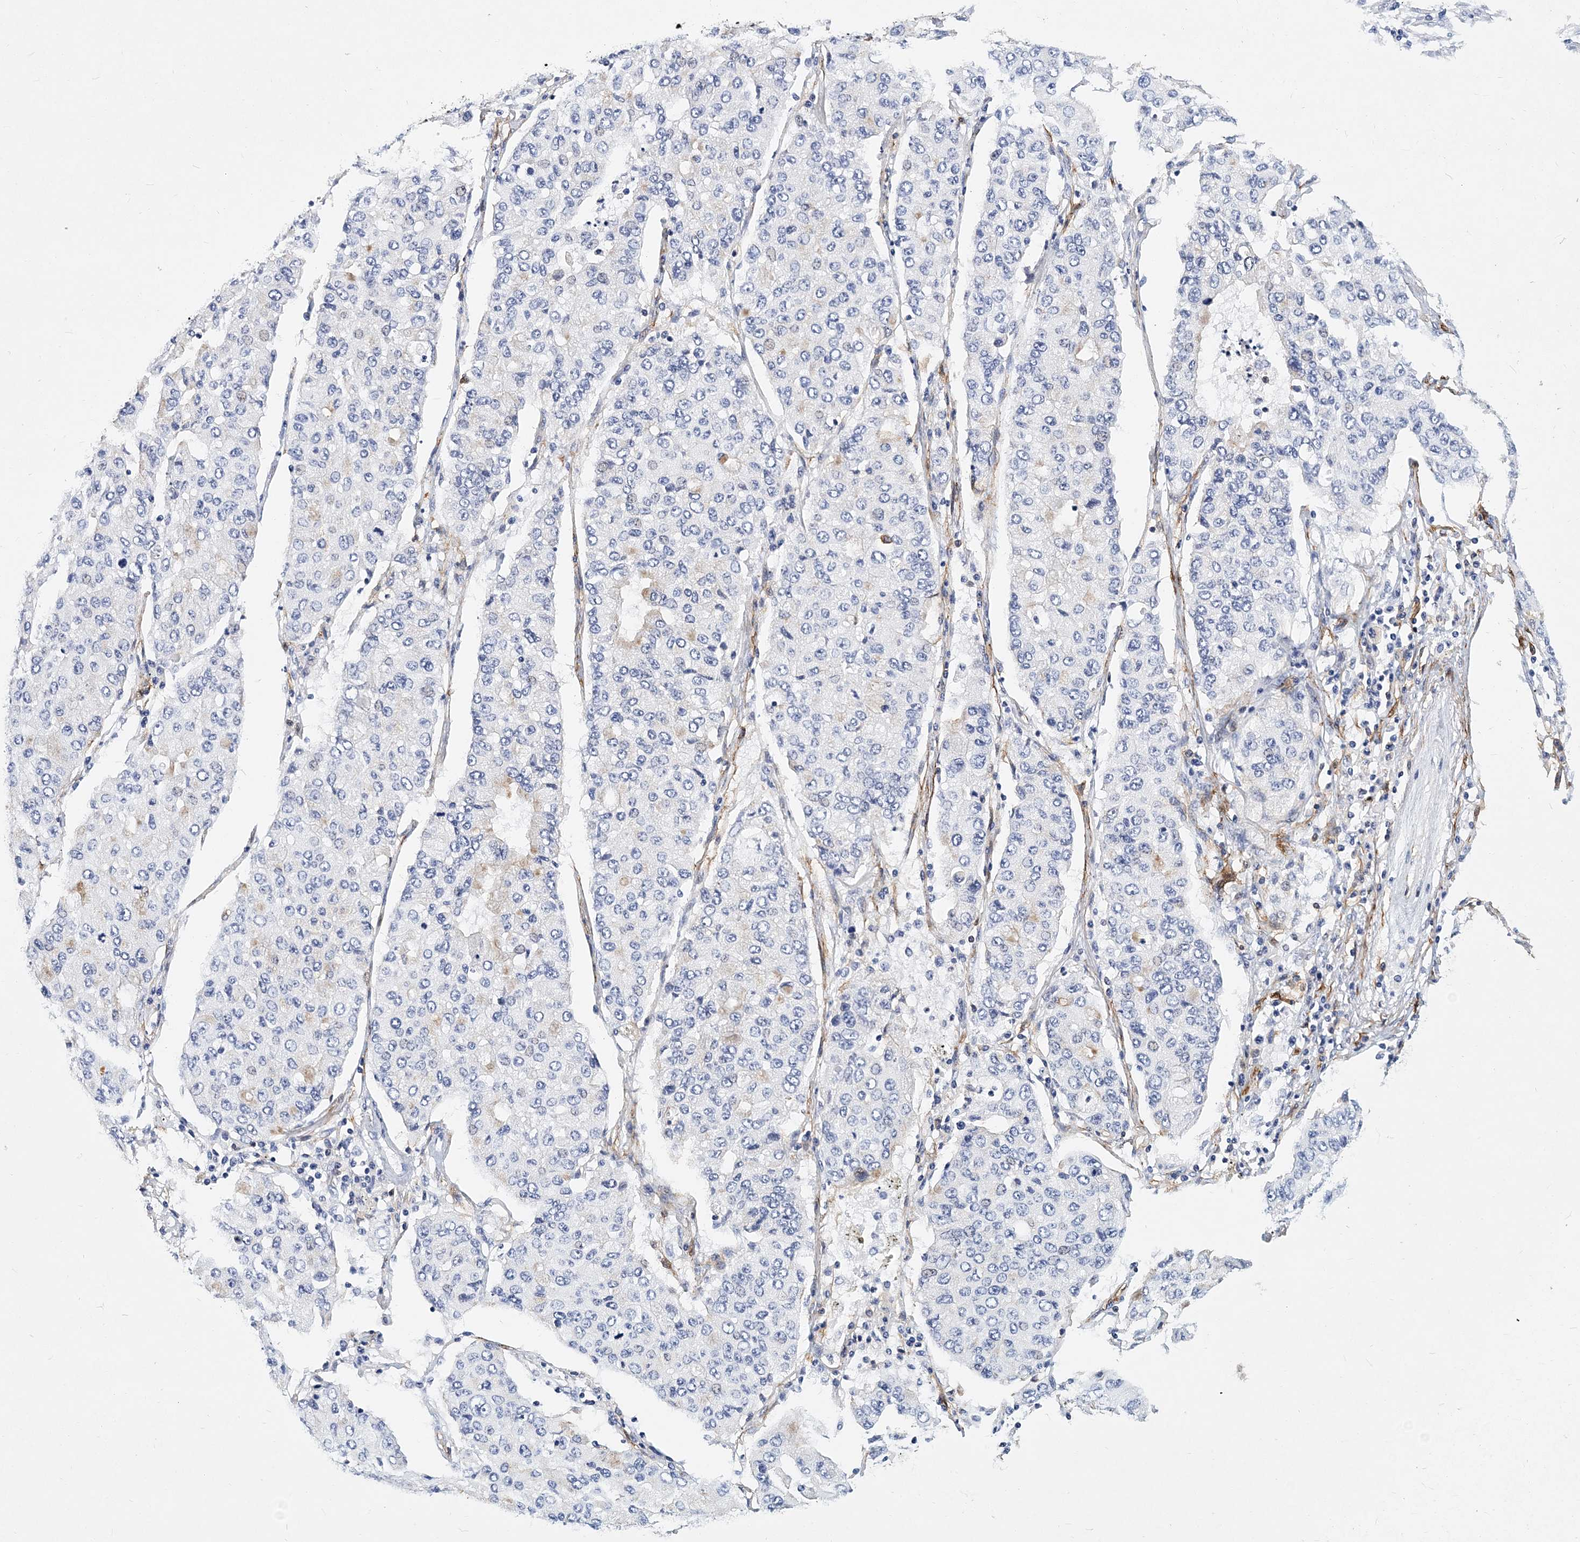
{"staining": {"intensity": "negative", "quantity": "none", "location": "none"}, "tissue": "lung cancer", "cell_type": "Tumor cells", "image_type": "cancer", "snomed": [{"axis": "morphology", "description": "Squamous cell carcinoma, NOS"}, {"axis": "topography", "description": "Lung"}], "caption": "Immunohistochemistry (IHC) micrograph of neoplastic tissue: human lung cancer (squamous cell carcinoma) stained with DAB shows no significant protein expression in tumor cells. The staining is performed using DAB (3,3'-diaminobenzidine) brown chromogen with nuclei counter-stained in using hematoxylin.", "gene": "ITGA2B", "patient": {"sex": "male", "age": 74}}